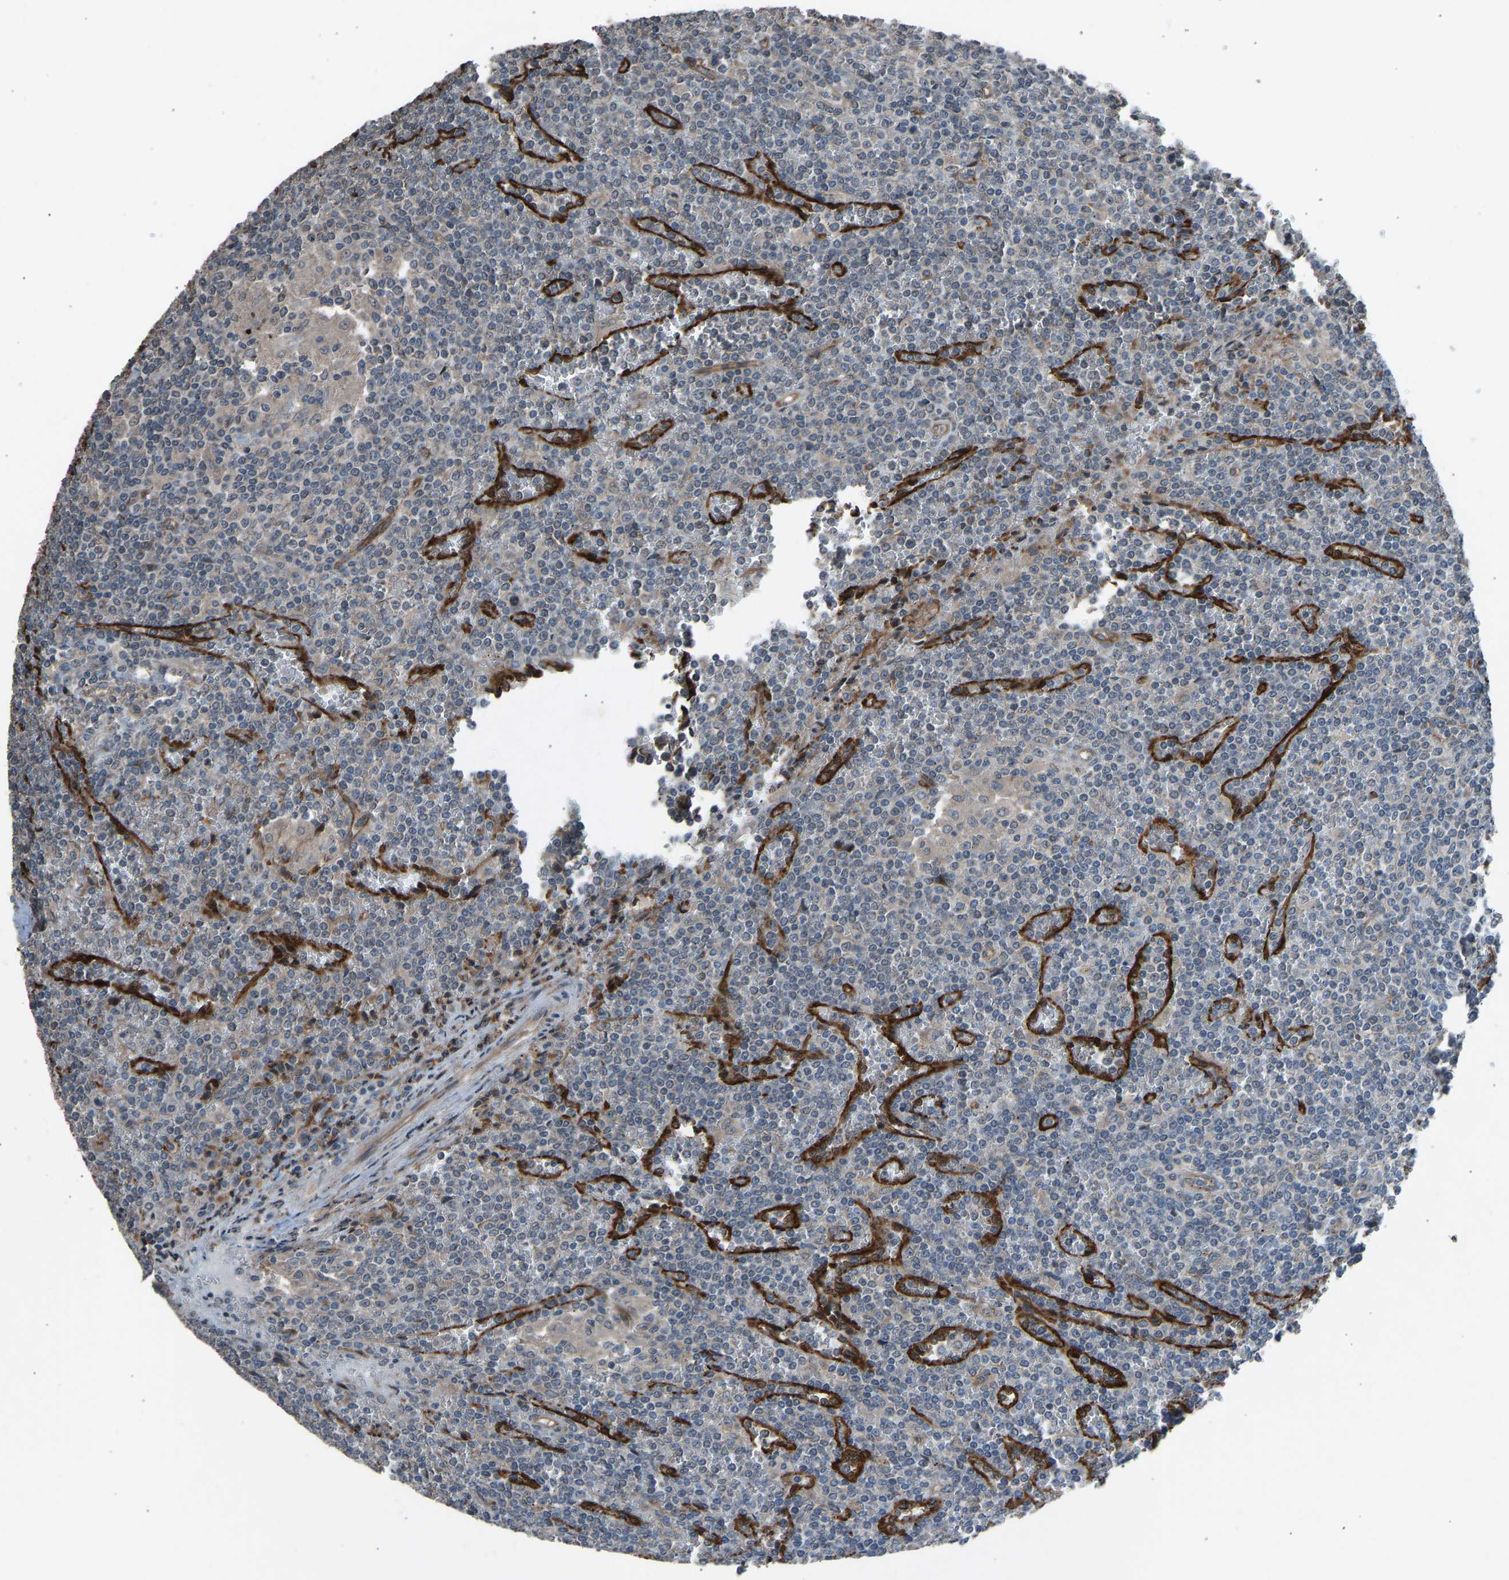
{"staining": {"intensity": "negative", "quantity": "none", "location": "none"}, "tissue": "lymphoma", "cell_type": "Tumor cells", "image_type": "cancer", "snomed": [{"axis": "morphology", "description": "Malignant lymphoma, non-Hodgkin's type, Low grade"}, {"axis": "topography", "description": "Spleen"}], "caption": "The image reveals no significant staining in tumor cells of low-grade malignant lymphoma, non-Hodgkin's type. (Brightfield microscopy of DAB (3,3'-diaminobenzidine) IHC at high magnification).", "gene": "SLC43A1", "patient": {"sex": "female", "age": 19}}